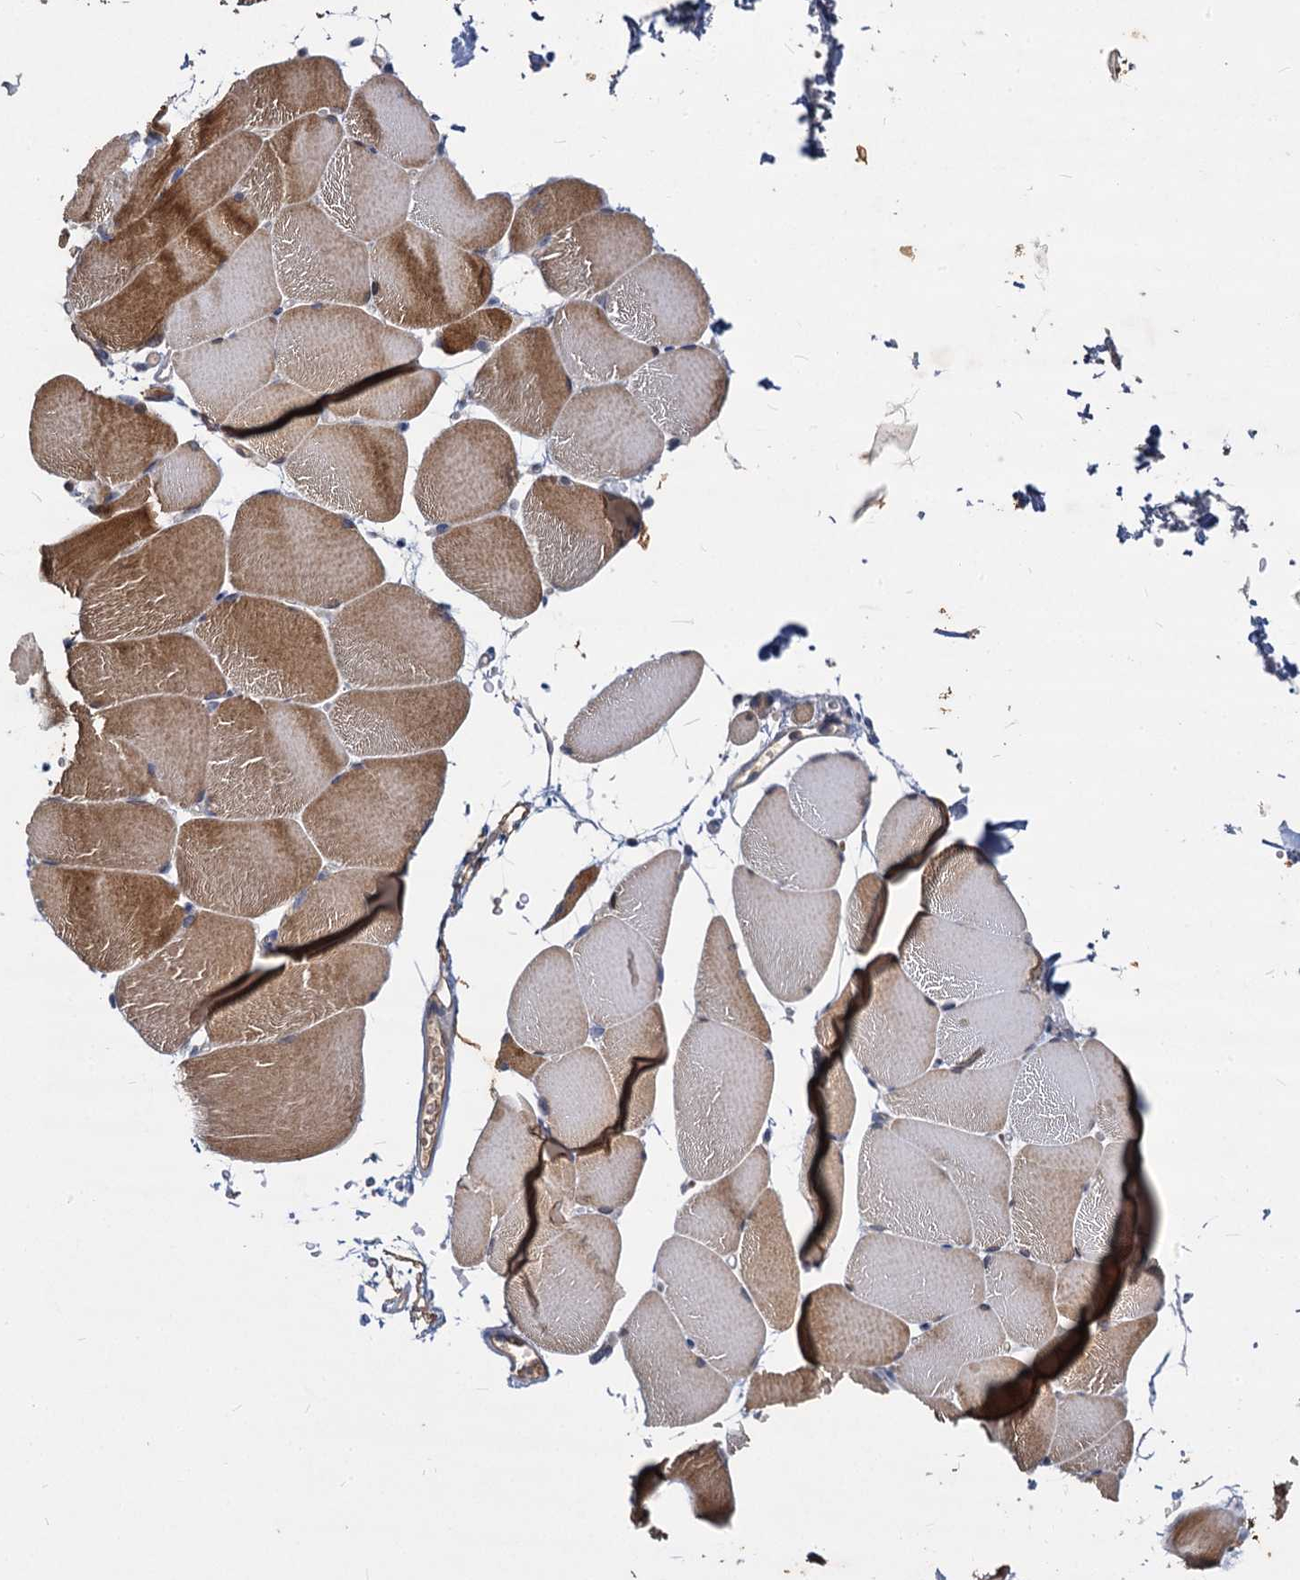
{"staining": {"intensity": "moderate", "quantity": ">75%", "location": "cytoplasmic/membranous"}, "tissue": "skeletal muscle", "cell_type": "Myocytes", "image_type": "normal", "snomed": [{"axis": "morphology", "description": "Normal tissue, NOS"}, {"axis": "topography", "description": "Skeletal muscle"}, {"axis": "topography", "description": "Parathyroid gland"}], "caption": "The micrograph exhibits a brown stain indicating the presence of a protein in the cytoplasmic/membranous of myocytes in skeletal muscle. Using DAB (brown) and hematoxylin (blue) stains, captured at high magnification using brightfield microscopy.", "gene": "CCDC184", "patient": {"sex": "female", "age": 37}}